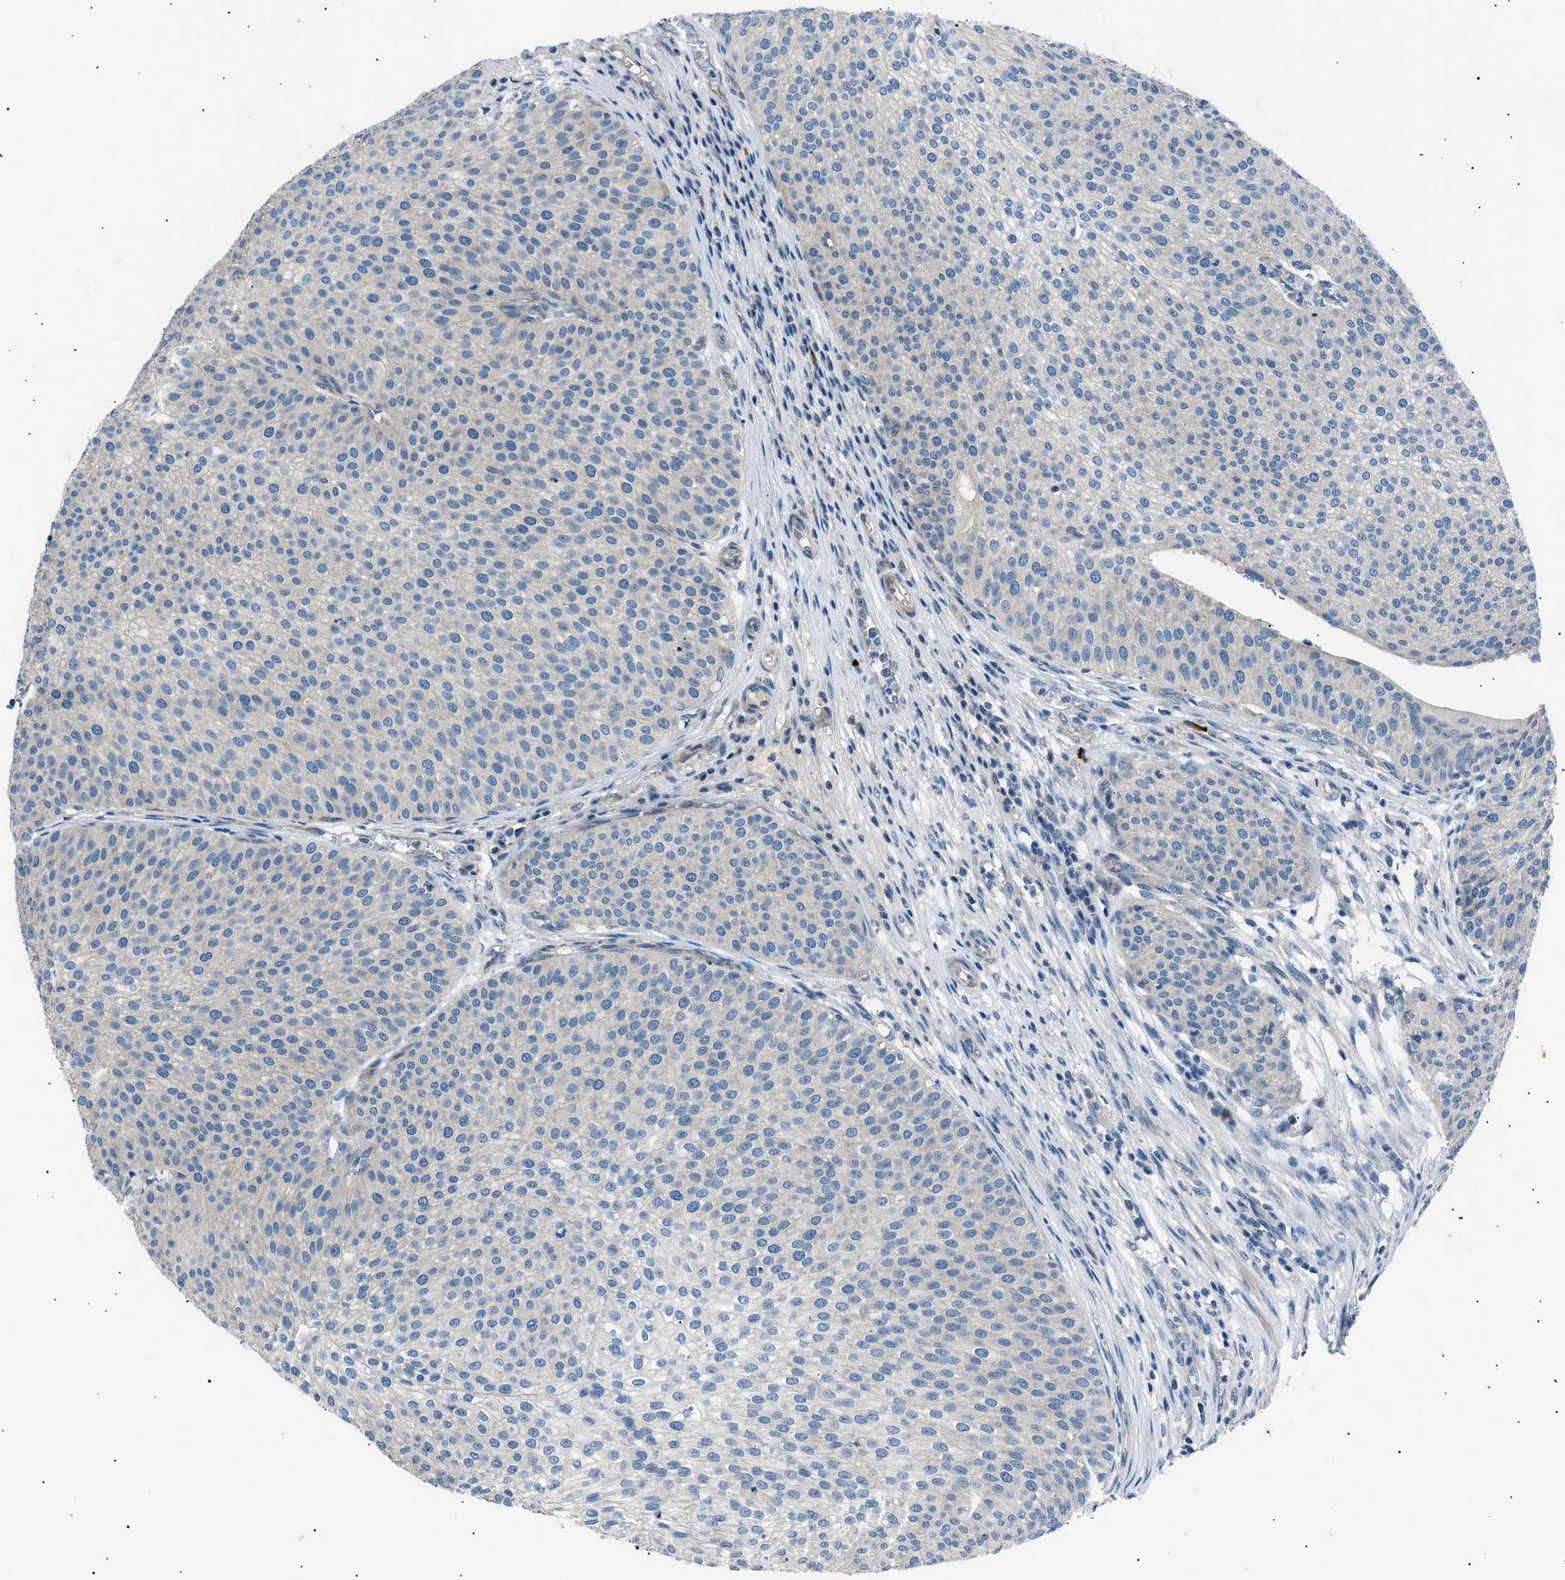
{"staining": {"intensity": "negative", "quantity": "none", "location": "none"}, "tissue": "urothelial cancer", "cell_type": "Tumor cells", "image_type": "cancer", "snomed": [{"axis": "morphology", "description": "Urothelial carcinoma, Low grade"}, {"axis": "topography", "description": "Smooth muscle"}, {"axis": "topography", "description": "Urinary bladder"}], "caption": "Tumor cells are negative for protein expression in human urothelial cancer.", "gene": "LRRC37B", "patient": {"sex": "male", "age": 60}}